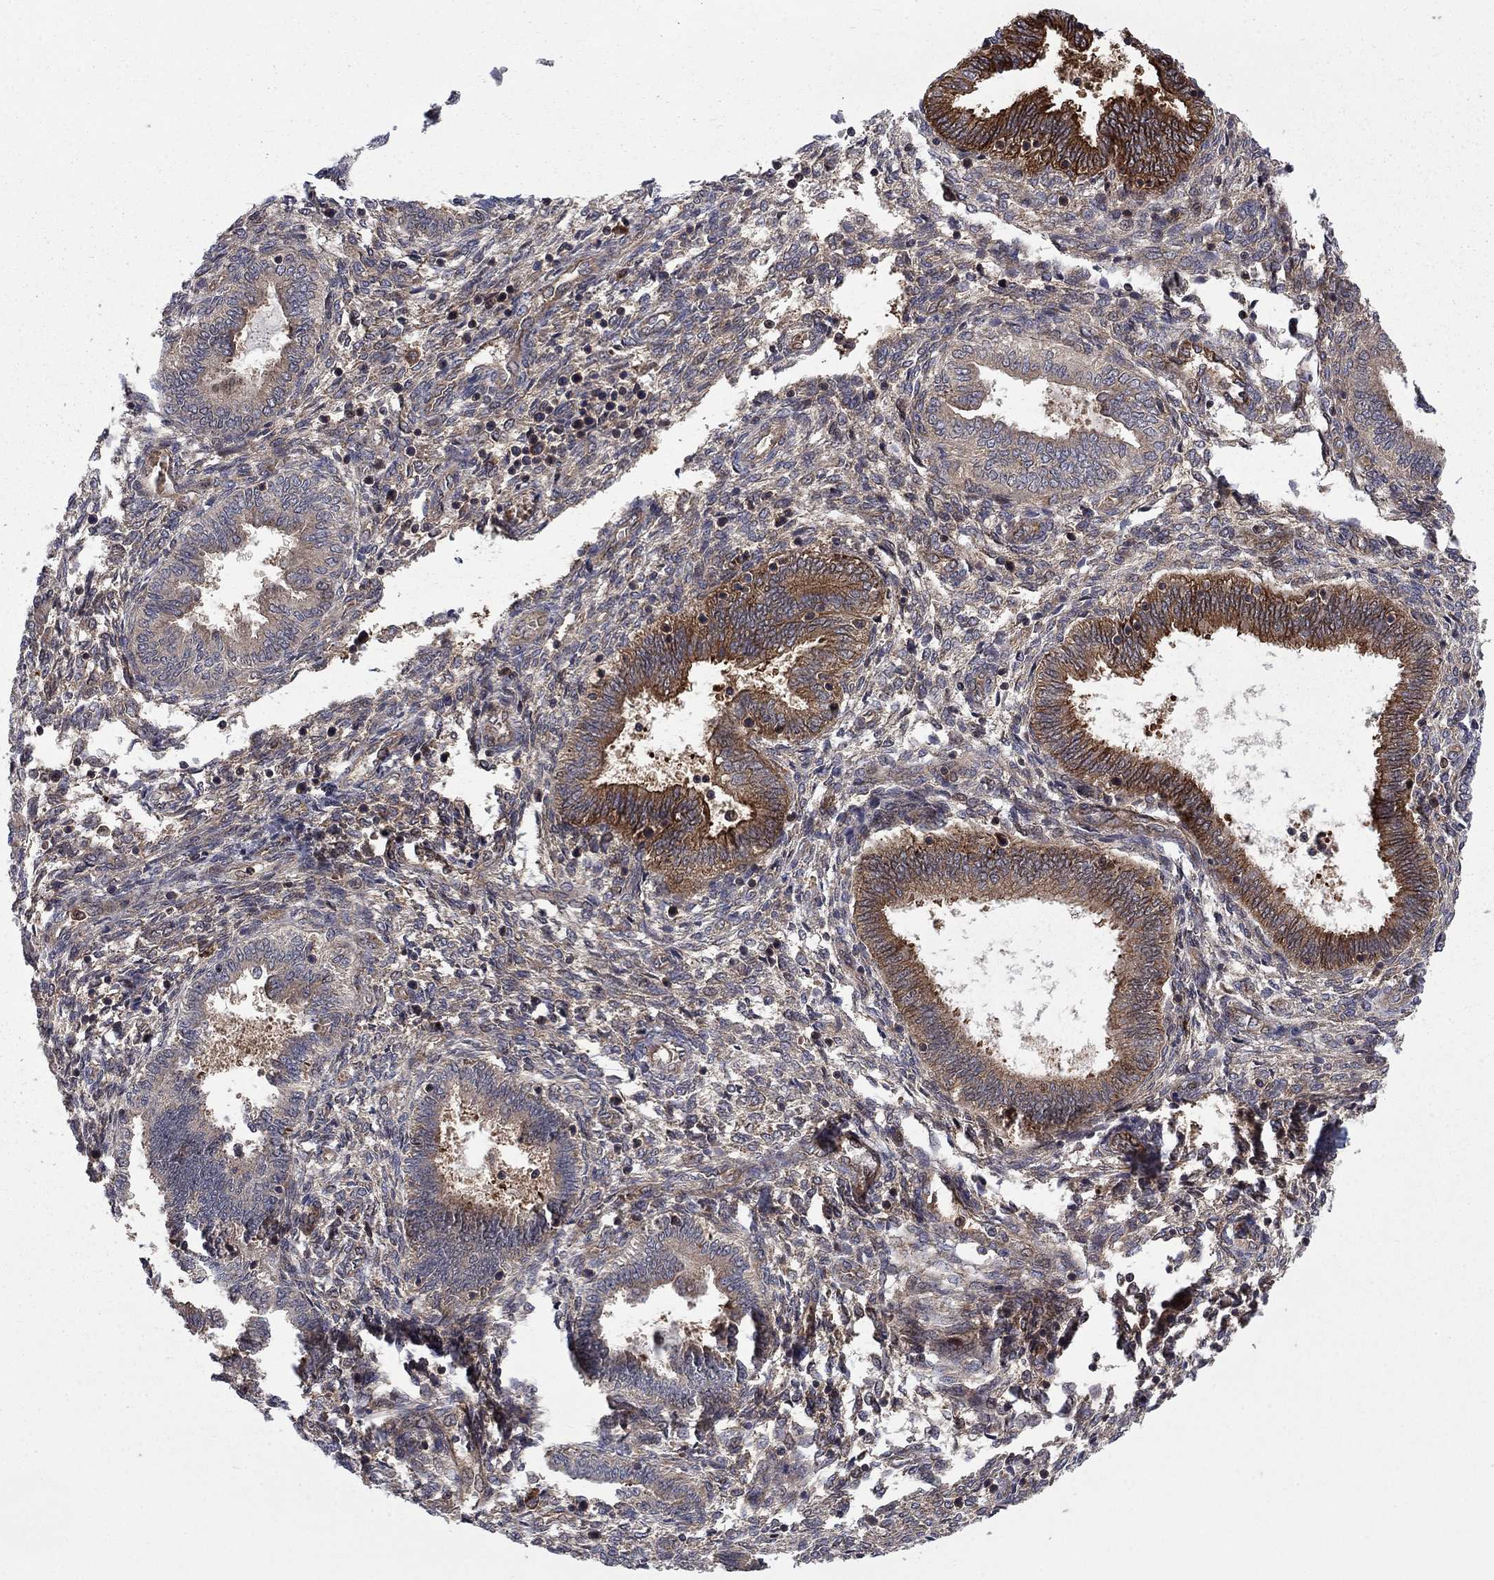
{"staining": {"intensity": "negative", "quantity": "none", "location": "none"}, "tissue": "endometrium", "cell_type": "Cells in endometrial stroma", "image_type": "normal", "snomed": [{"axis": "morphology", "description": "Normal tissue, NOS"}, {"axis": "topography", "description": "Endometrium"}], "caption": "High power microscopy photomicrograph of an IHC photomicrograph of unremarkable endometrium, revealing no significant staining in cells in endometrial stroma.", "gene": "HDAC4", "patient": {"sex": "female", "age": 42}}